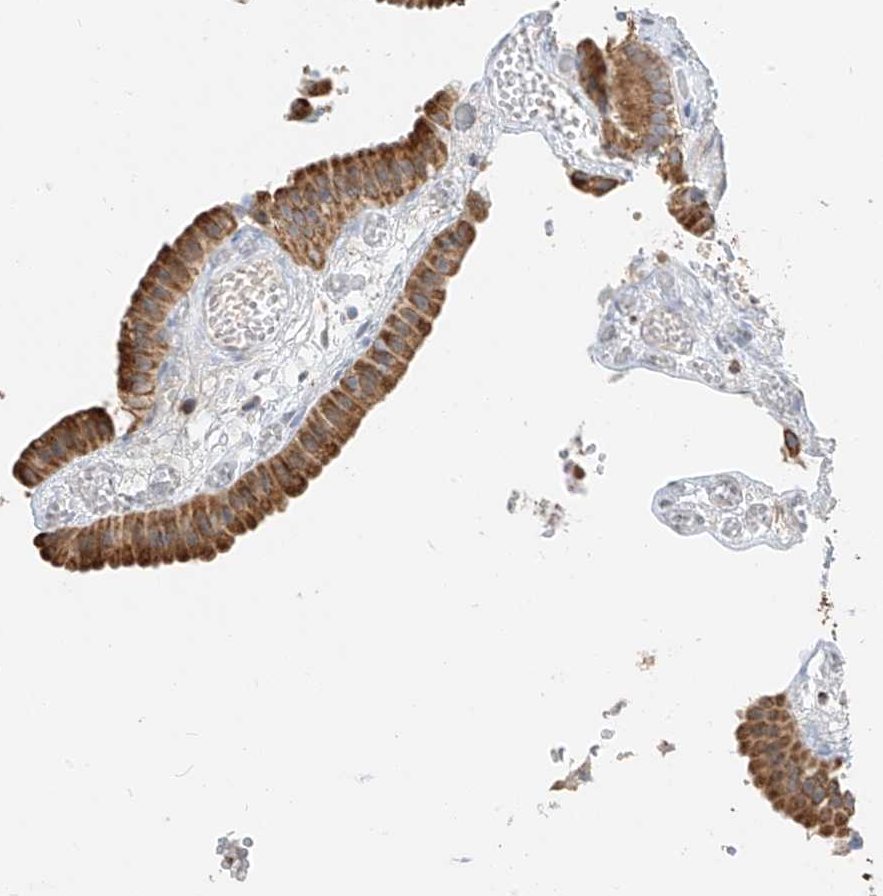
{"staining": {"intensity": "moderate", "quantity": ">75%", "location": "cytoplasmic/membranous"}, "tissue": "gallbladder", "cell_type": "Glandular cells", "image_type": "normal", "snomed": [{"axis": "morphology", "description": "Normal tissue, NOS"}, {"axis": "topography", "description": "Gallbladder"}], "caption": "Immunohistochemical staining of normal gallbladder demonstrates moderate cytoplasmic/membranous protein staining in approximately >75% of glandular cells.", "gene": "YIPF7", "patient": {"sex": "female", "age": 64}}